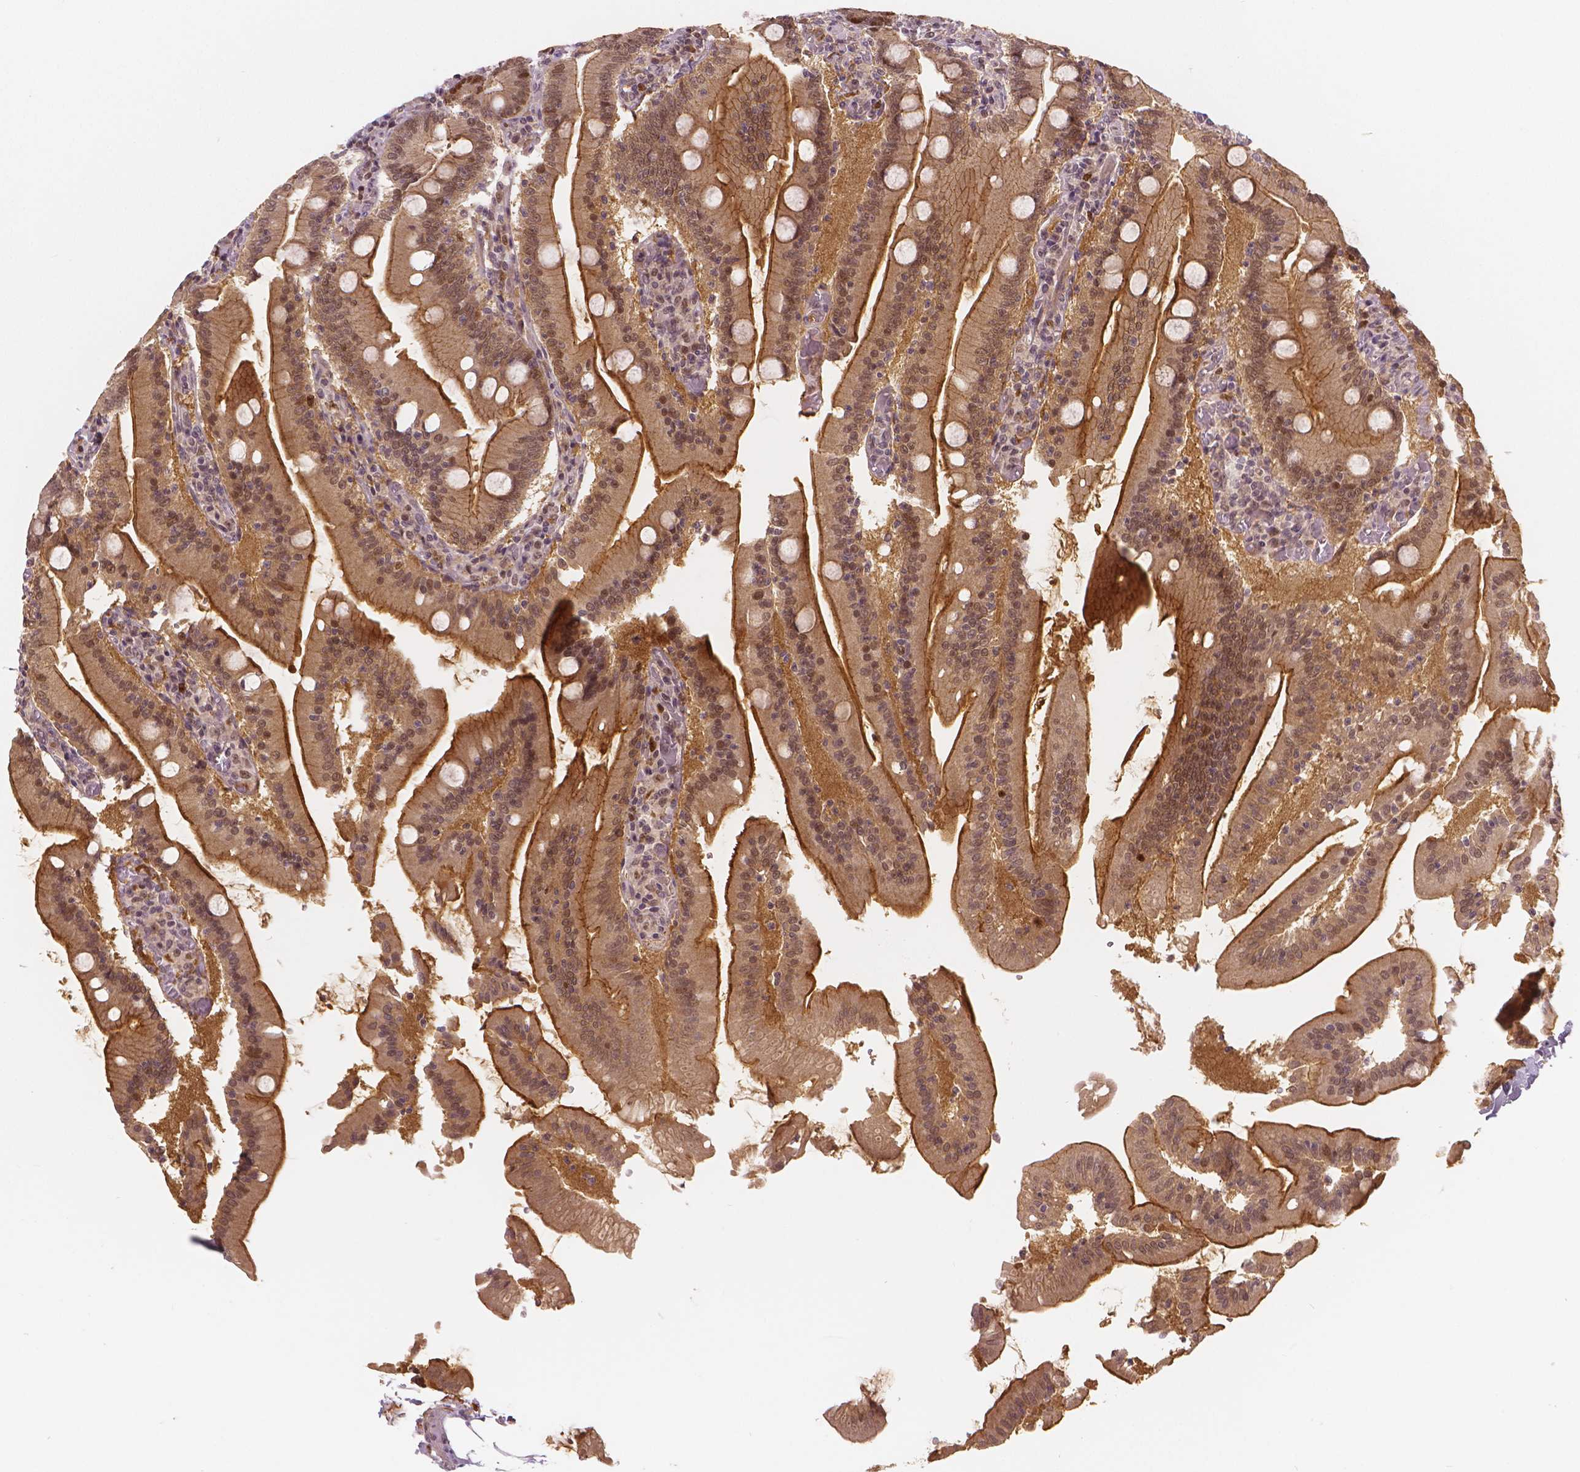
{"staining": {"intensity": "strong", "quantity": ">75%", "location": "cytoplasmic/membranous,nuclear"}, "tissue": "small intestine", "cell_type": "Glandular cells", "image_type": "normal", "snomed": [{"axis": "morphology", "description": "Normal tissue, NOS"}, {"axis": "topography", "description": "Small intestine"}], "caption": "Immunohistochemistry (IHC) of benign small intestine demonstrates high levels of strong cytoplasmic/membranous,nuclear staining in about >75% of glandular cells. (IHC, brightfield microscopy, high magnification).", "gene": "NSD2", "patient": {"sex": "male", "age": 37}}